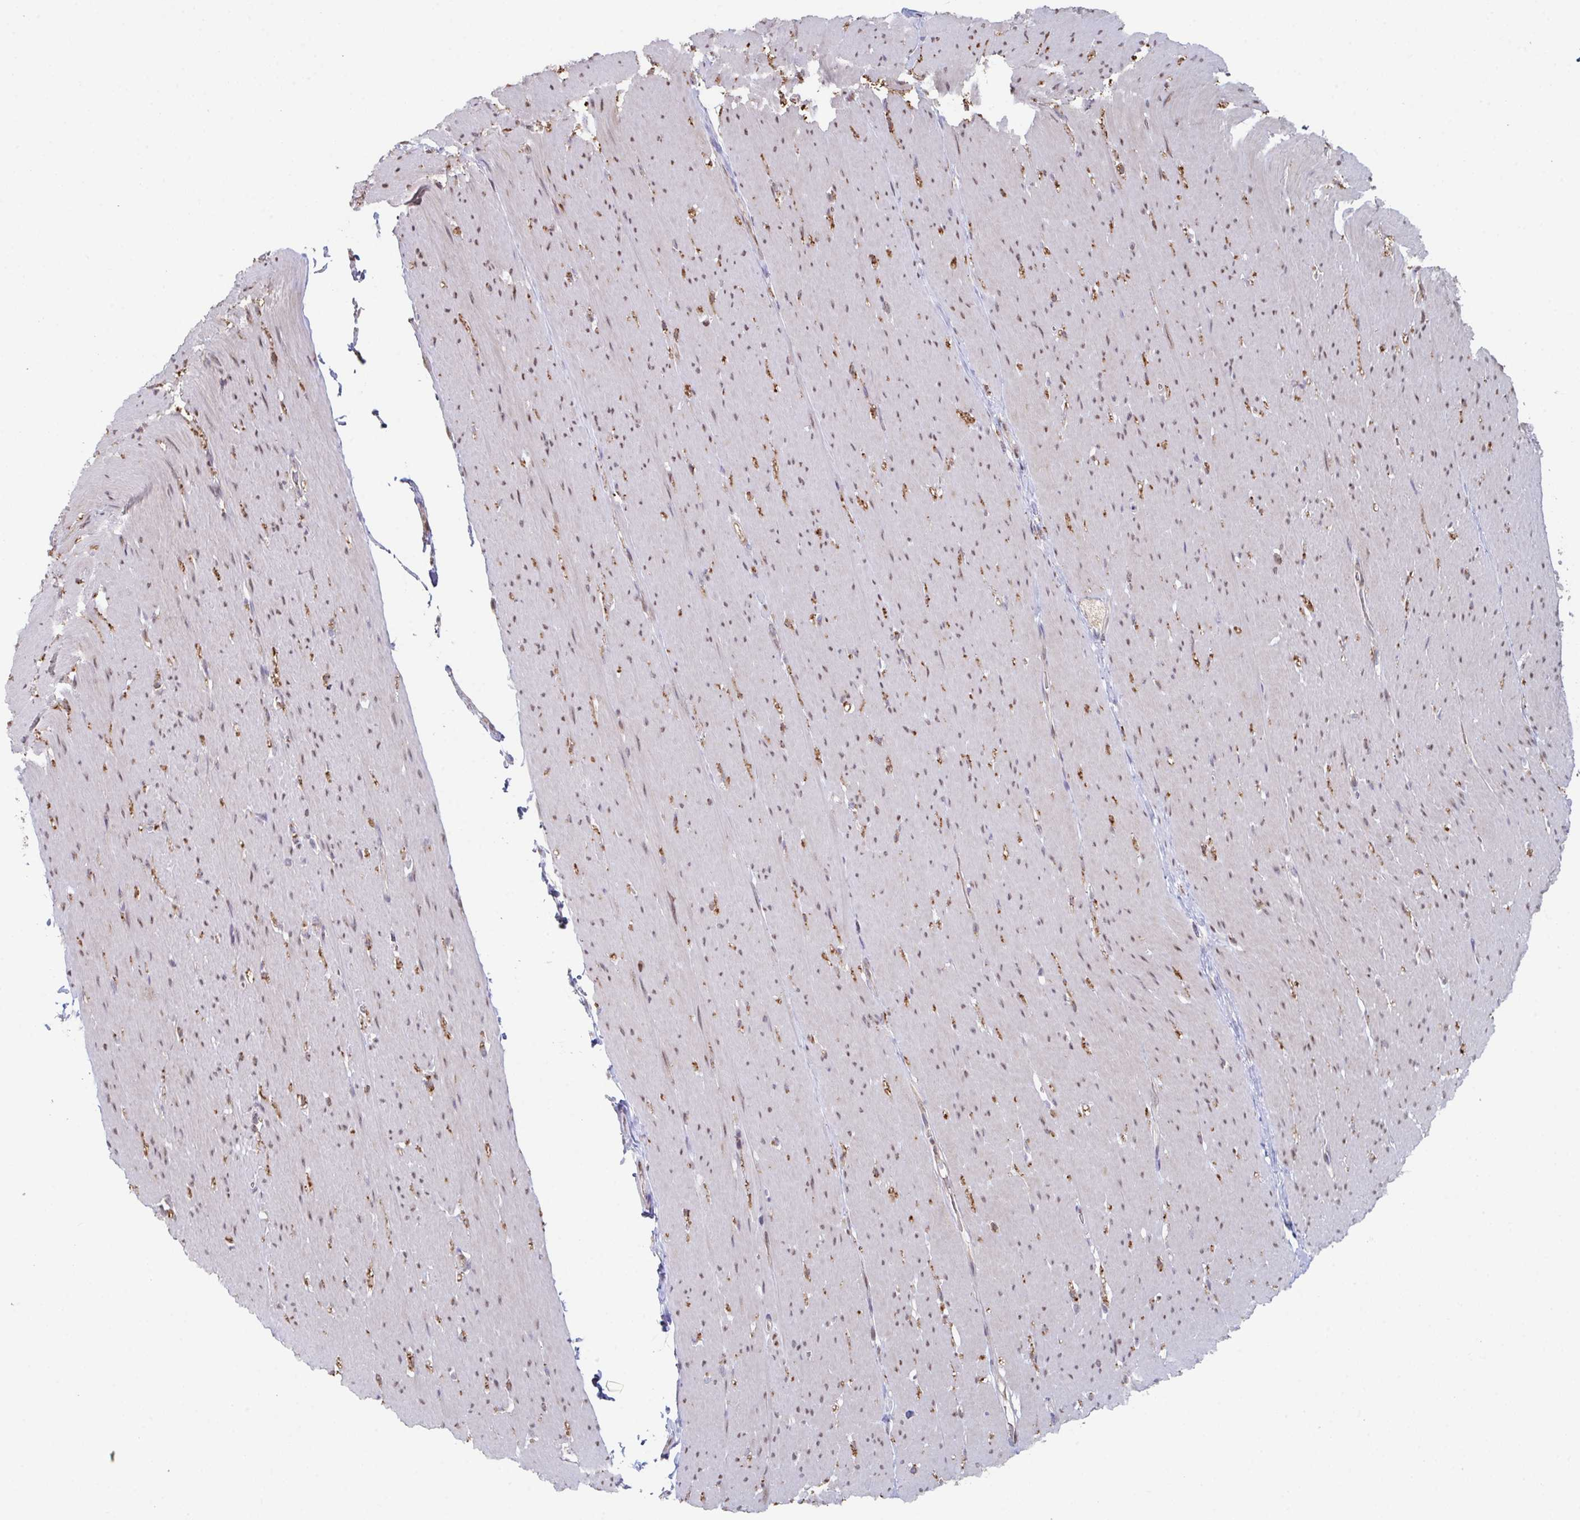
{"staining": {"intensity": "moderate", "quantity": ">75%", "location": "nuclear"}, "tissue": "smooth muscle", "cell_type": "Smooth muscle cells", "image_type": "normal", "snomed": [{"axis": "morphology", "description": "Normal tissue, NOS"}, {"axis": "topography", "description": "Smooth muscle"}, {"axis": "topography", "description": "Rectum"}], "caption": "Immunohistochemical staining of unremarkable smooth muscle shows >75% levels of moderate nuclear protein expression in approximately >75% of smooth muscle cells. (DAB (3,3'-diaminobenzidine) IHC with brightfield microscopy, high magnification).", "gene": "ACD", "patient": {"sex": "male", "age": 53}}